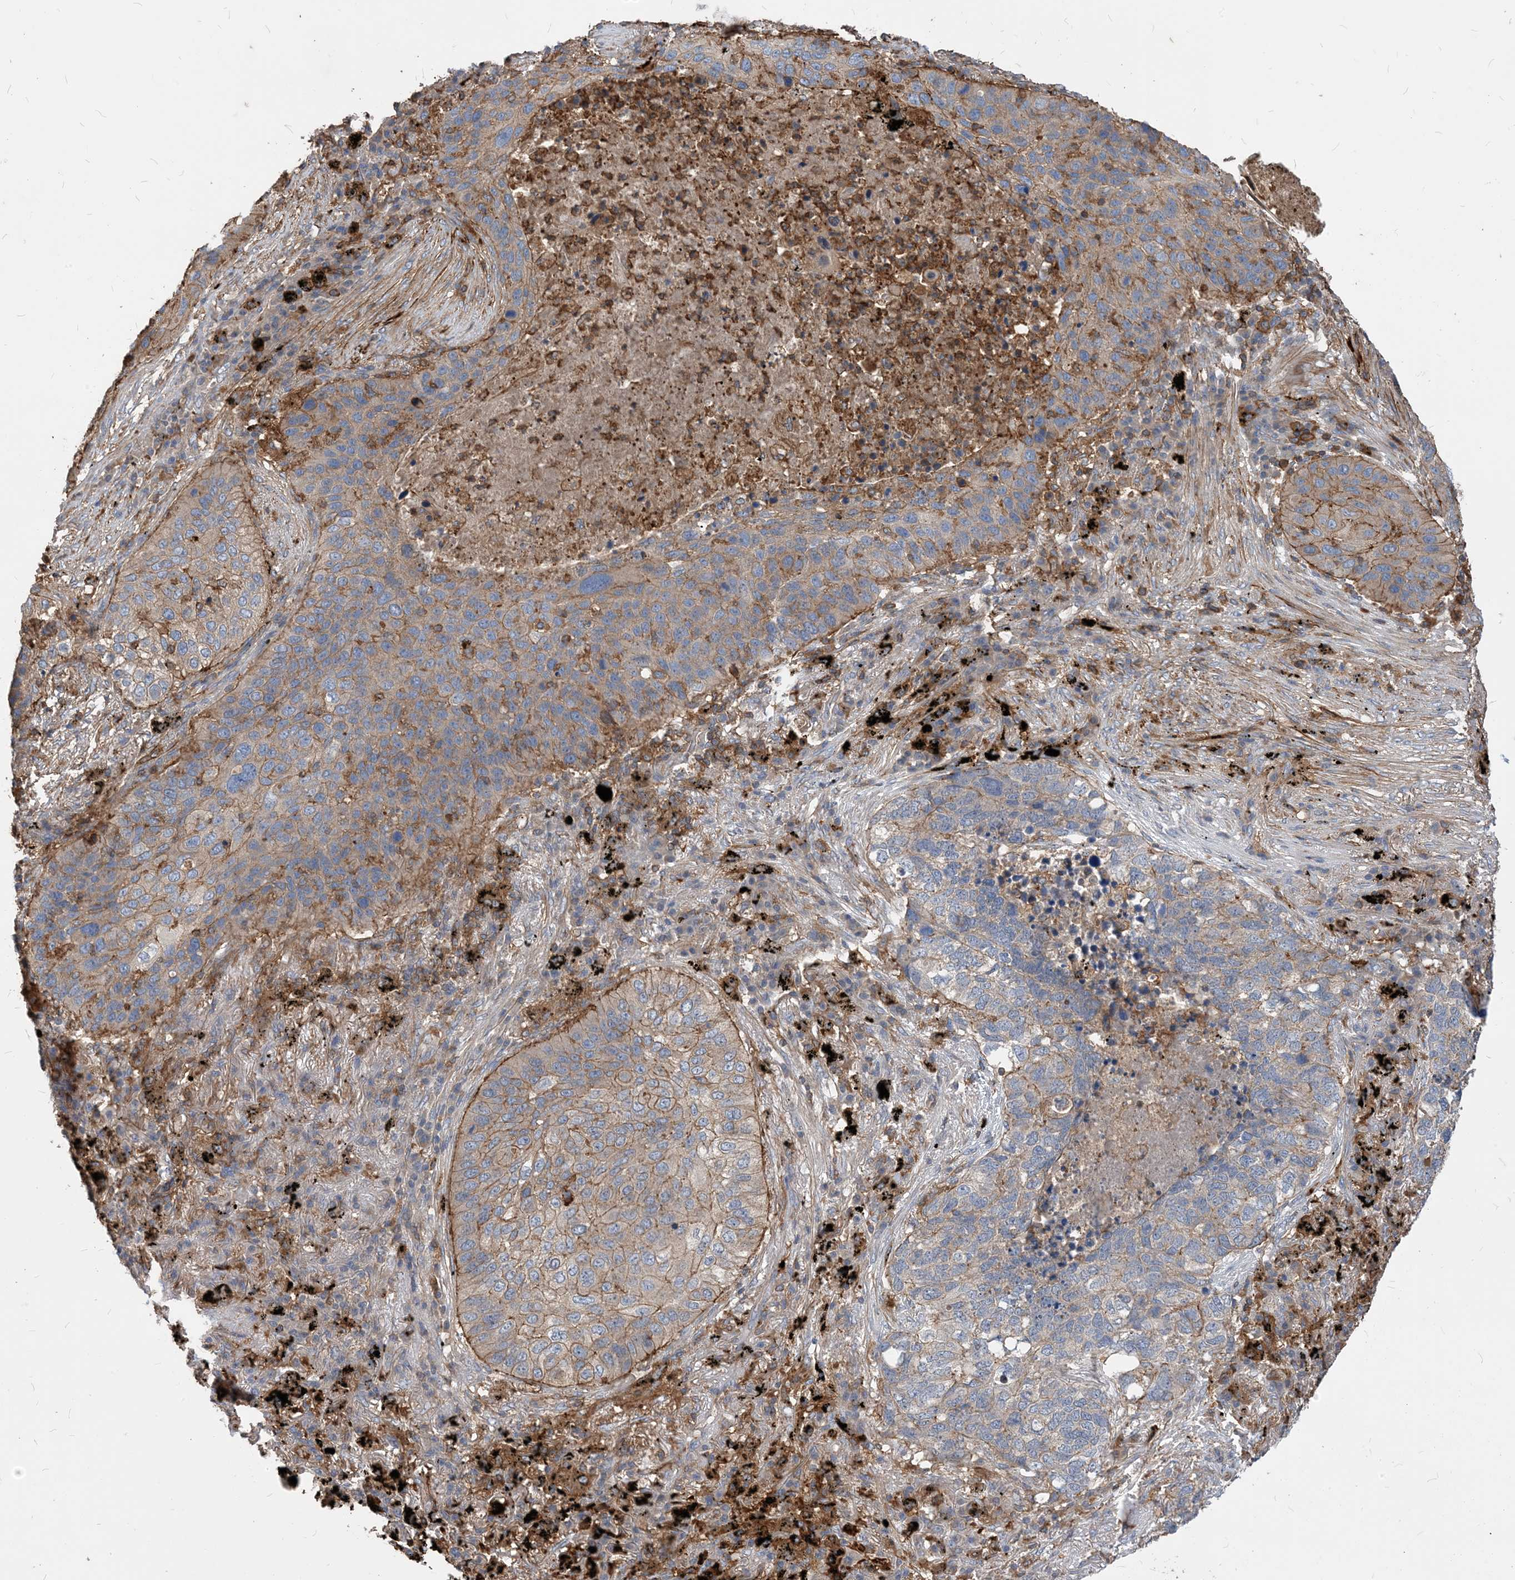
{"staining": {"intensity": "moderate", "quantity": "25%-75%", "location": "cytoplasmic/membranous"}, "tissue": "lung cancer", "cell_type": "Tumor cells", "image_type": "cancer", "snomed": [{"axis": "morphology", "description": "Squamous cell carcinoma, NOS"}, {"axis": "topography", "description": "Lung"}], "caption": "Immunohistochemistry photomicrograph of neoplastic tissue: human lung cancer (squamous cell carcinoma) stained using immunohistochemistry (IHC) displays medium levels of moderate protein expression localized specifically in the cytoplasmic/membranous of tumor cells, appearing as a cytoplasmic/membranous brown color.", "gene": "PARVG", "patient": {"sex": "female", "age": 63}}